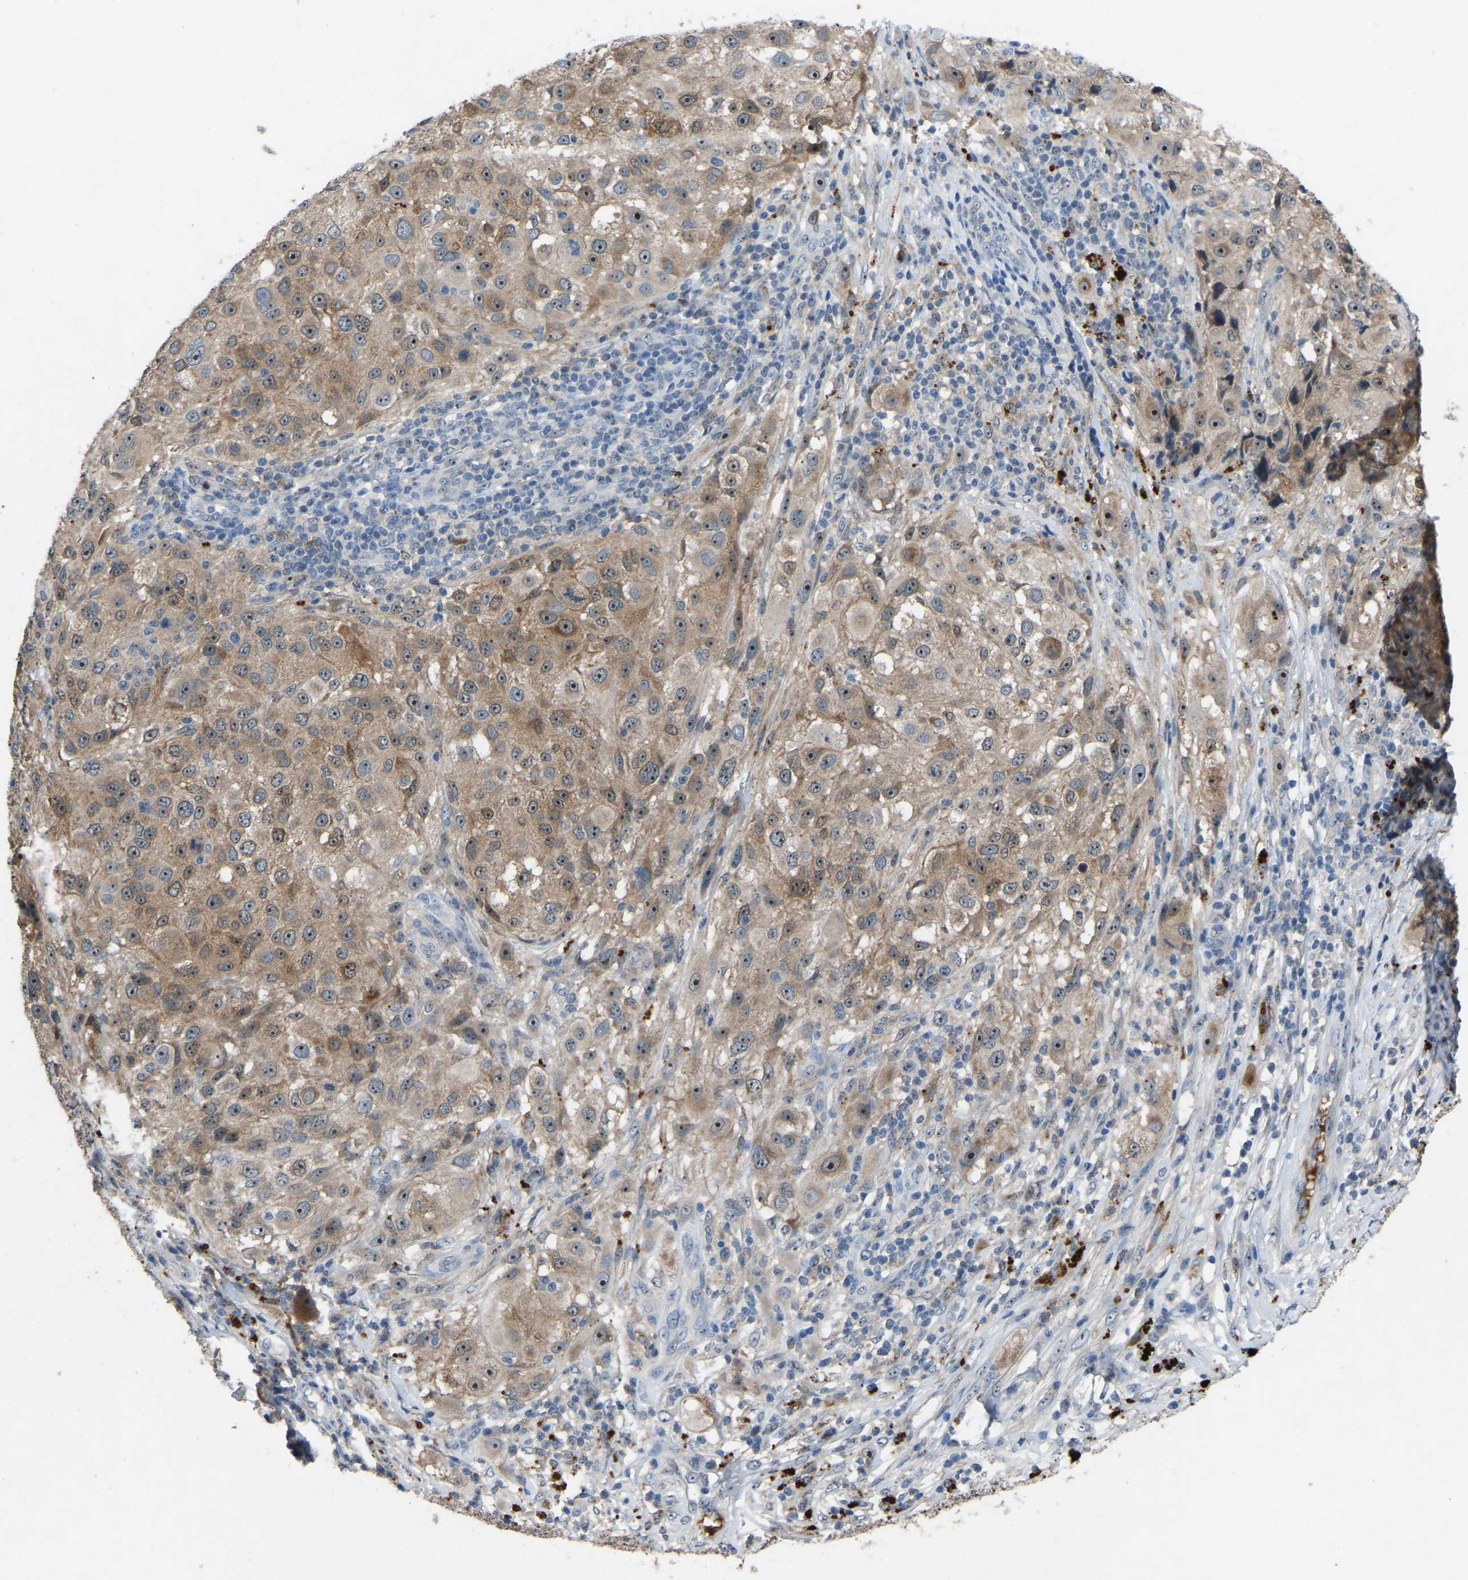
{"staining": {"intensity": "moderate", "quantity": ">75%", "location": "cytoplasmic/membranous,nuclear"}, "tissue": "melanoma", "cell_type": "Tumor cells", "image_type": "cancer", "snomed": [{"axis": "morphology", "description": "Necrosis, NOS"}, {"axis": "morphology", "description": "Malignant melanoma, NOS"}, {"axis": "topography", "description": "Skin"}], "caption": "About >75% of tumor cells in malignant melanoma display moderate cytoplasmic/membranous and nuclear protein positivity as visualized by brown immunohistochemical staining.", "gene": "FHIT", "patient": {"sex": "female", "age": 87}}